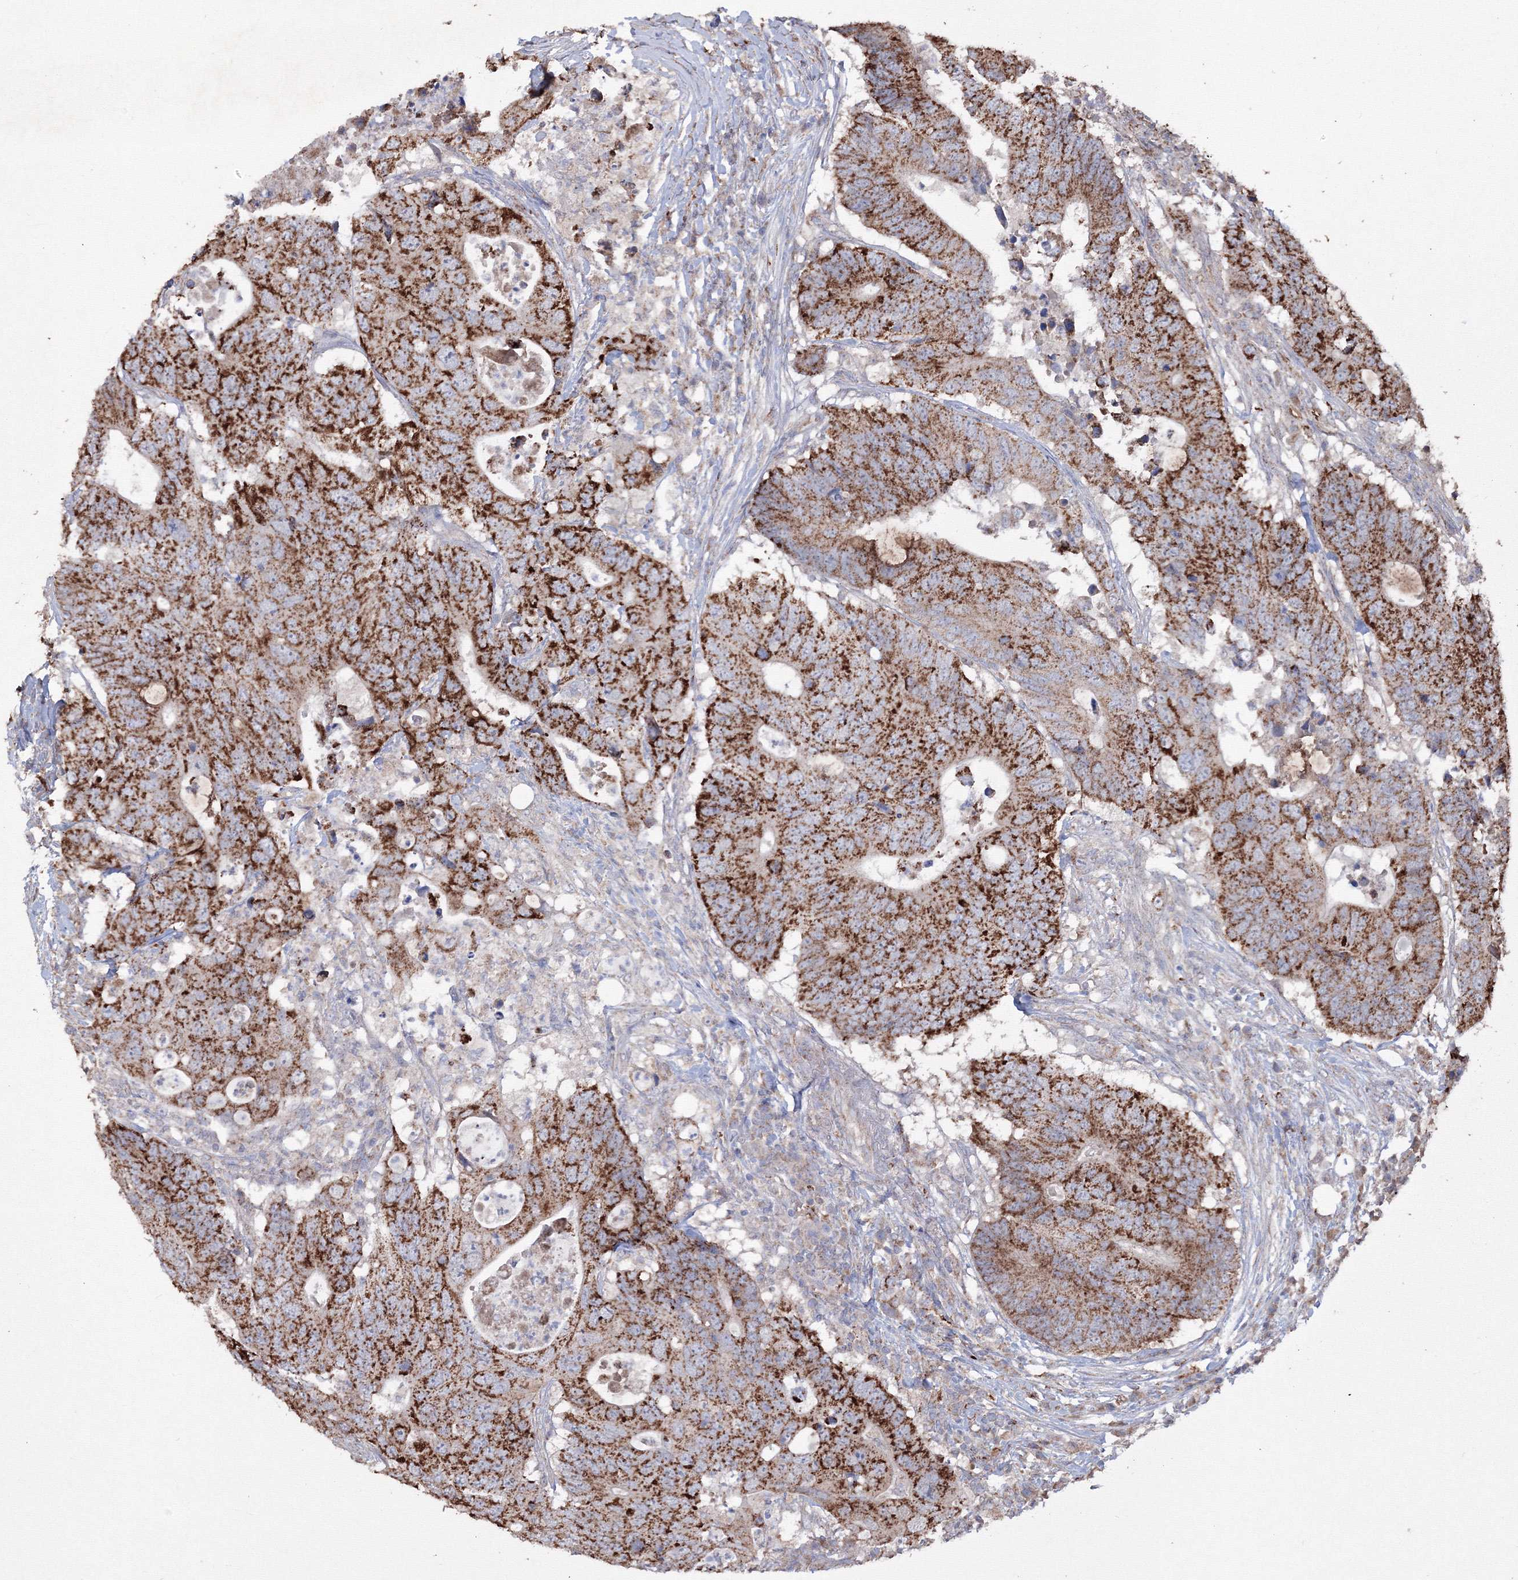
{"staining": {"intensity": "strong", "quantity": ">75%", "location": "cytoplasmic/membranous"}, "tissue": "colorectal cancer", "cell_type": "Tumor cells", "image_type": "cancer", "snomed": [{"axis": "morphology", "description": "Adenocarcinoma, NOS"}, {"axis": "topography", "description": "Colon"}], "caption": "DAB (3,3'-diaminobenzidine) immunohistochemical staining of colorectal adenocarcinoma displays strong cytoplasmic/membranous protein expression in approximately >75% of tumor cells.", "gene": "GRSF1", "patient": {"sex": "male", "age": 71}}